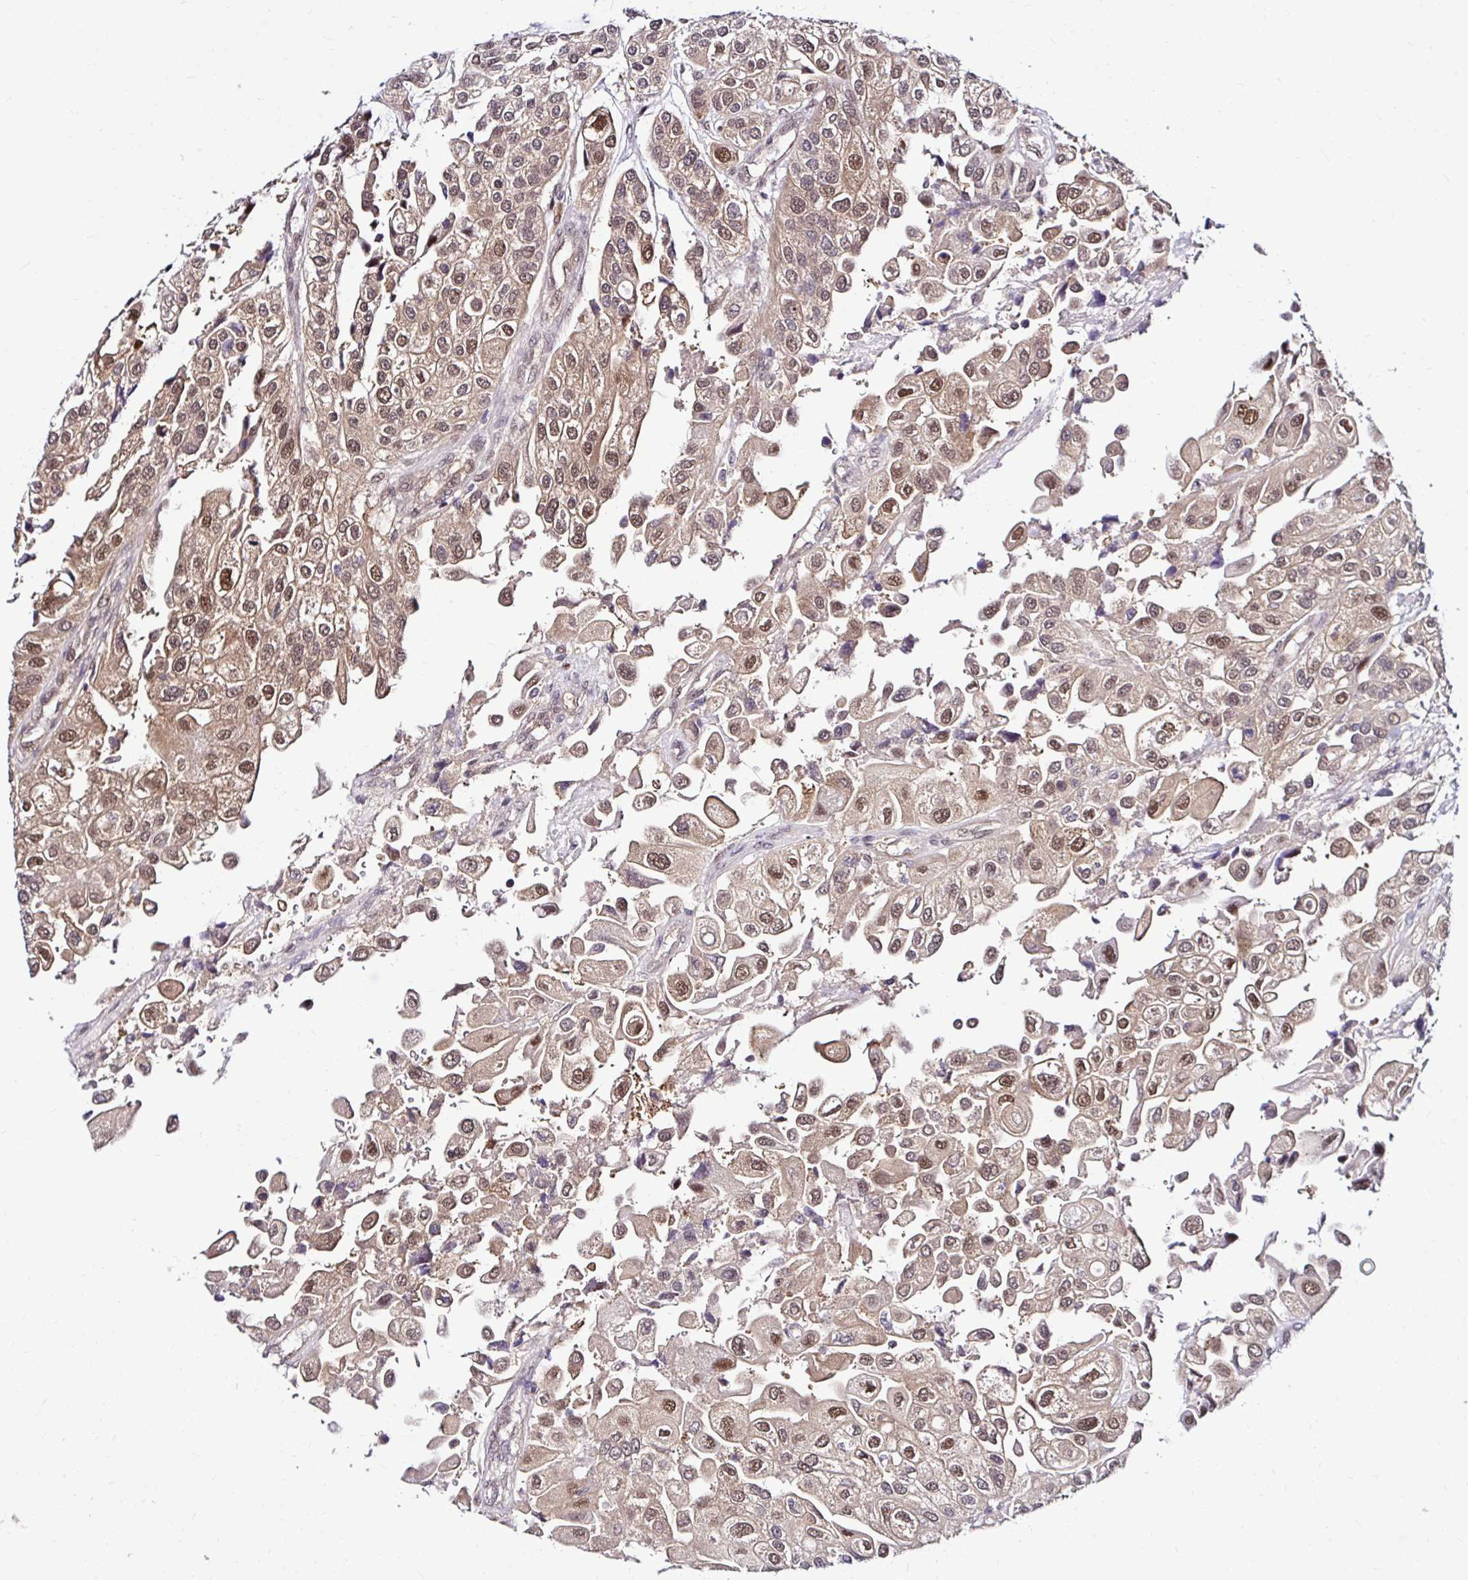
{"staining": {"intensity": "moderate", "quantity": ">75%", "location": "cytoplasmic/membranous,nuclear"}, "tissue": "urothelial cancer", "cell_type": "Tumor cells", "image_type": "cancer", "snomed": [{"axis": "morphology", "description": "Urothelial carcinoma, High grade"}, {"axis": "topography", "description": "Urinary bladder"}], "caption": "High-grade urothelial carcinoma was stained to show a protein in brown. There is medium levels of moderate cytoplasmic/membranous and nuclear staining in about >75% of tumor cells. (Brightfield microscopy of DAB IHC at high magnification).", "gene": "PSMD3", "patient": {"sex": "female", "age": 64}}